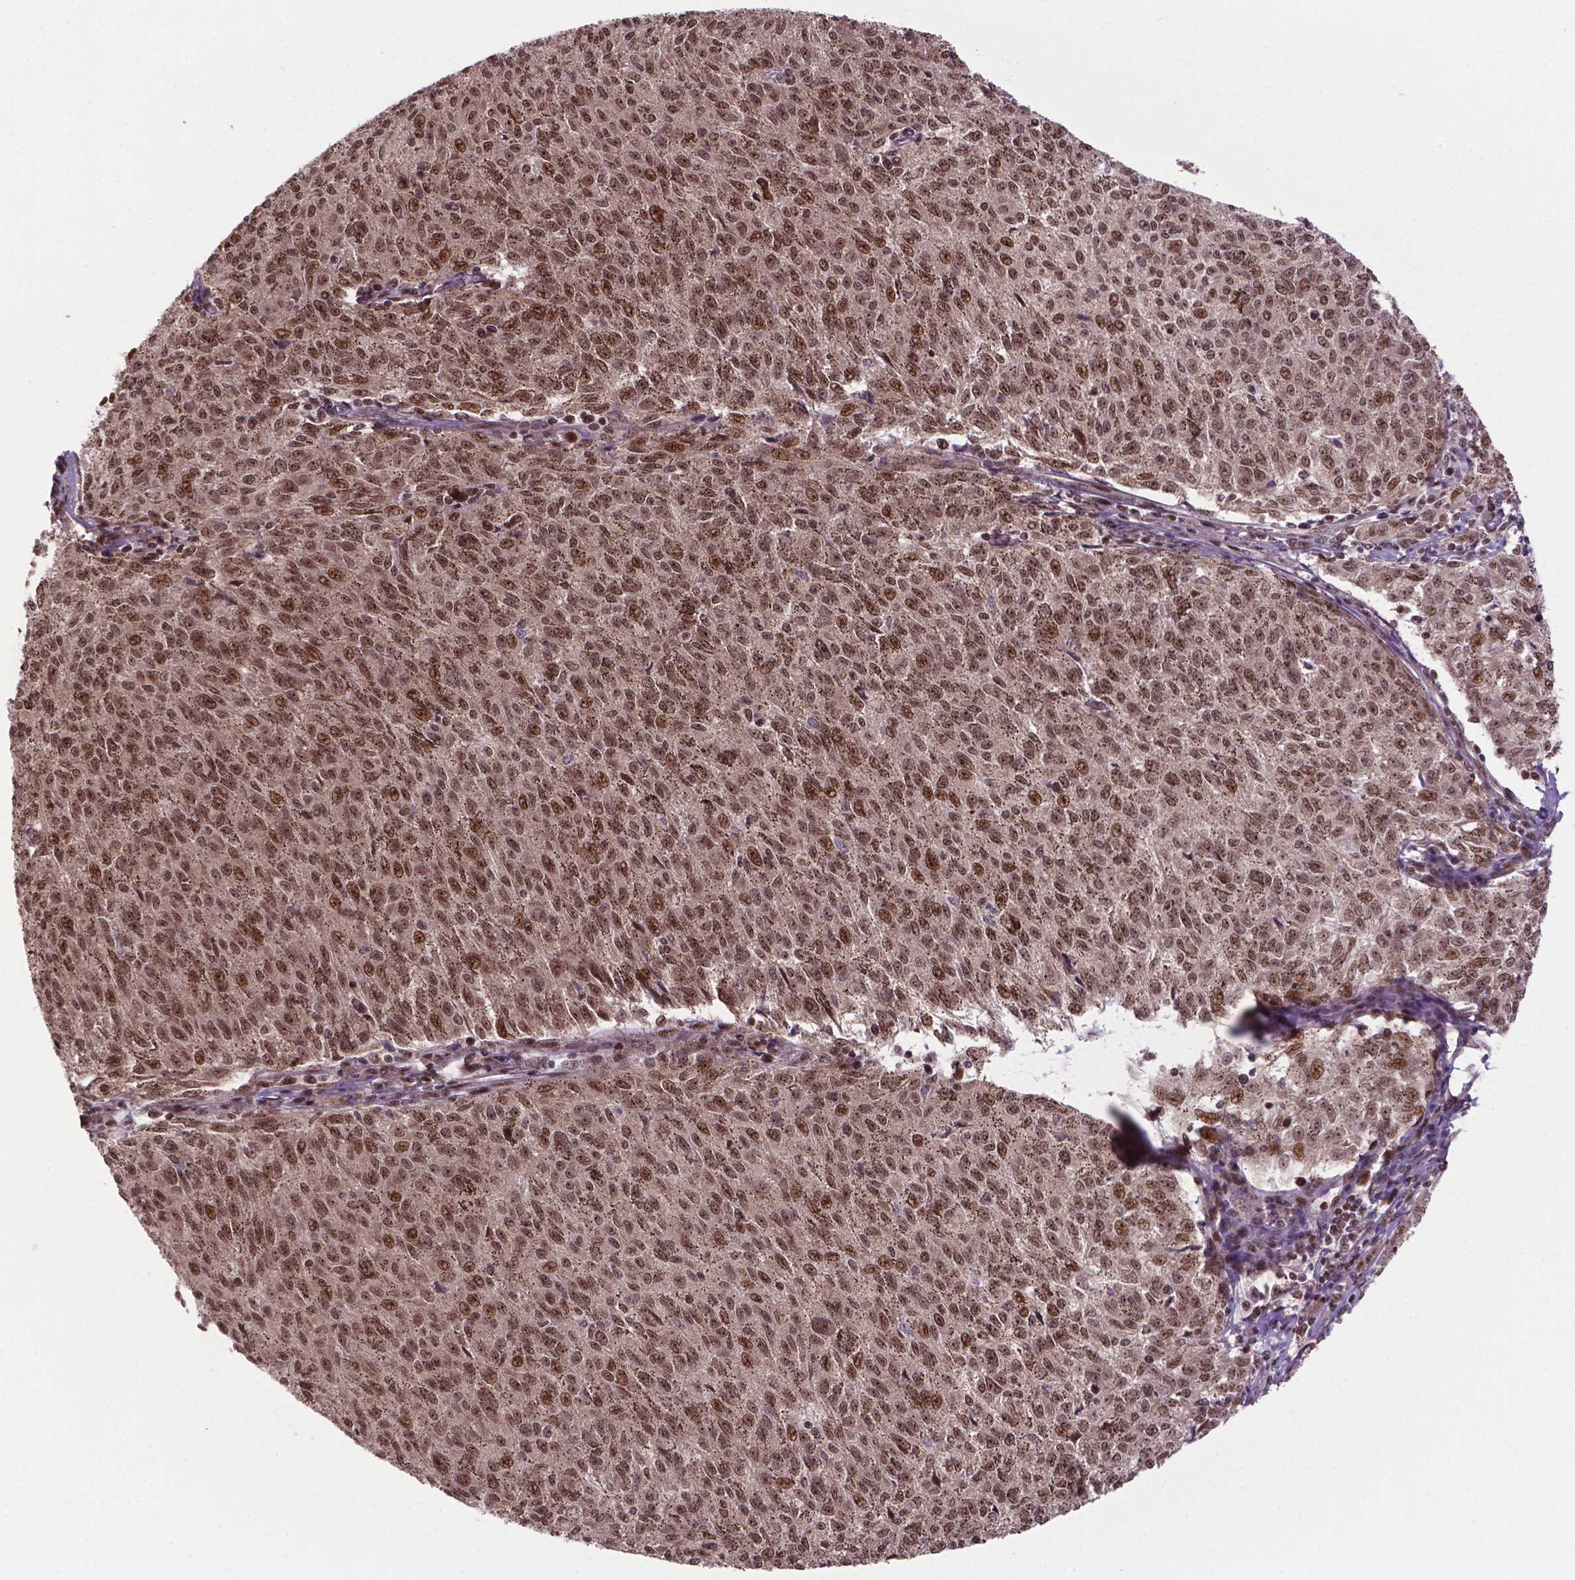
{"staining": {"intensity": "moderate", "quantity": "25%-75%", "location": "nuclear"}, "tissue": "melanoma", "cell_type": "Tumor cells", "image_type": "cancer", "snomed": [{"axis": "morphology", "description": "Malignant melanoma, NOS"}, {"axis": "topography", "description": "Skin"}], "caption": "Immunohistochemistry (DAB) staining of human malignant melanoma reveals moderate nuclear protein expression in about 25%-75% of tumor cells.", "gene": "CSNK2A1", "patient": {"sex": "female", "age": 72}}